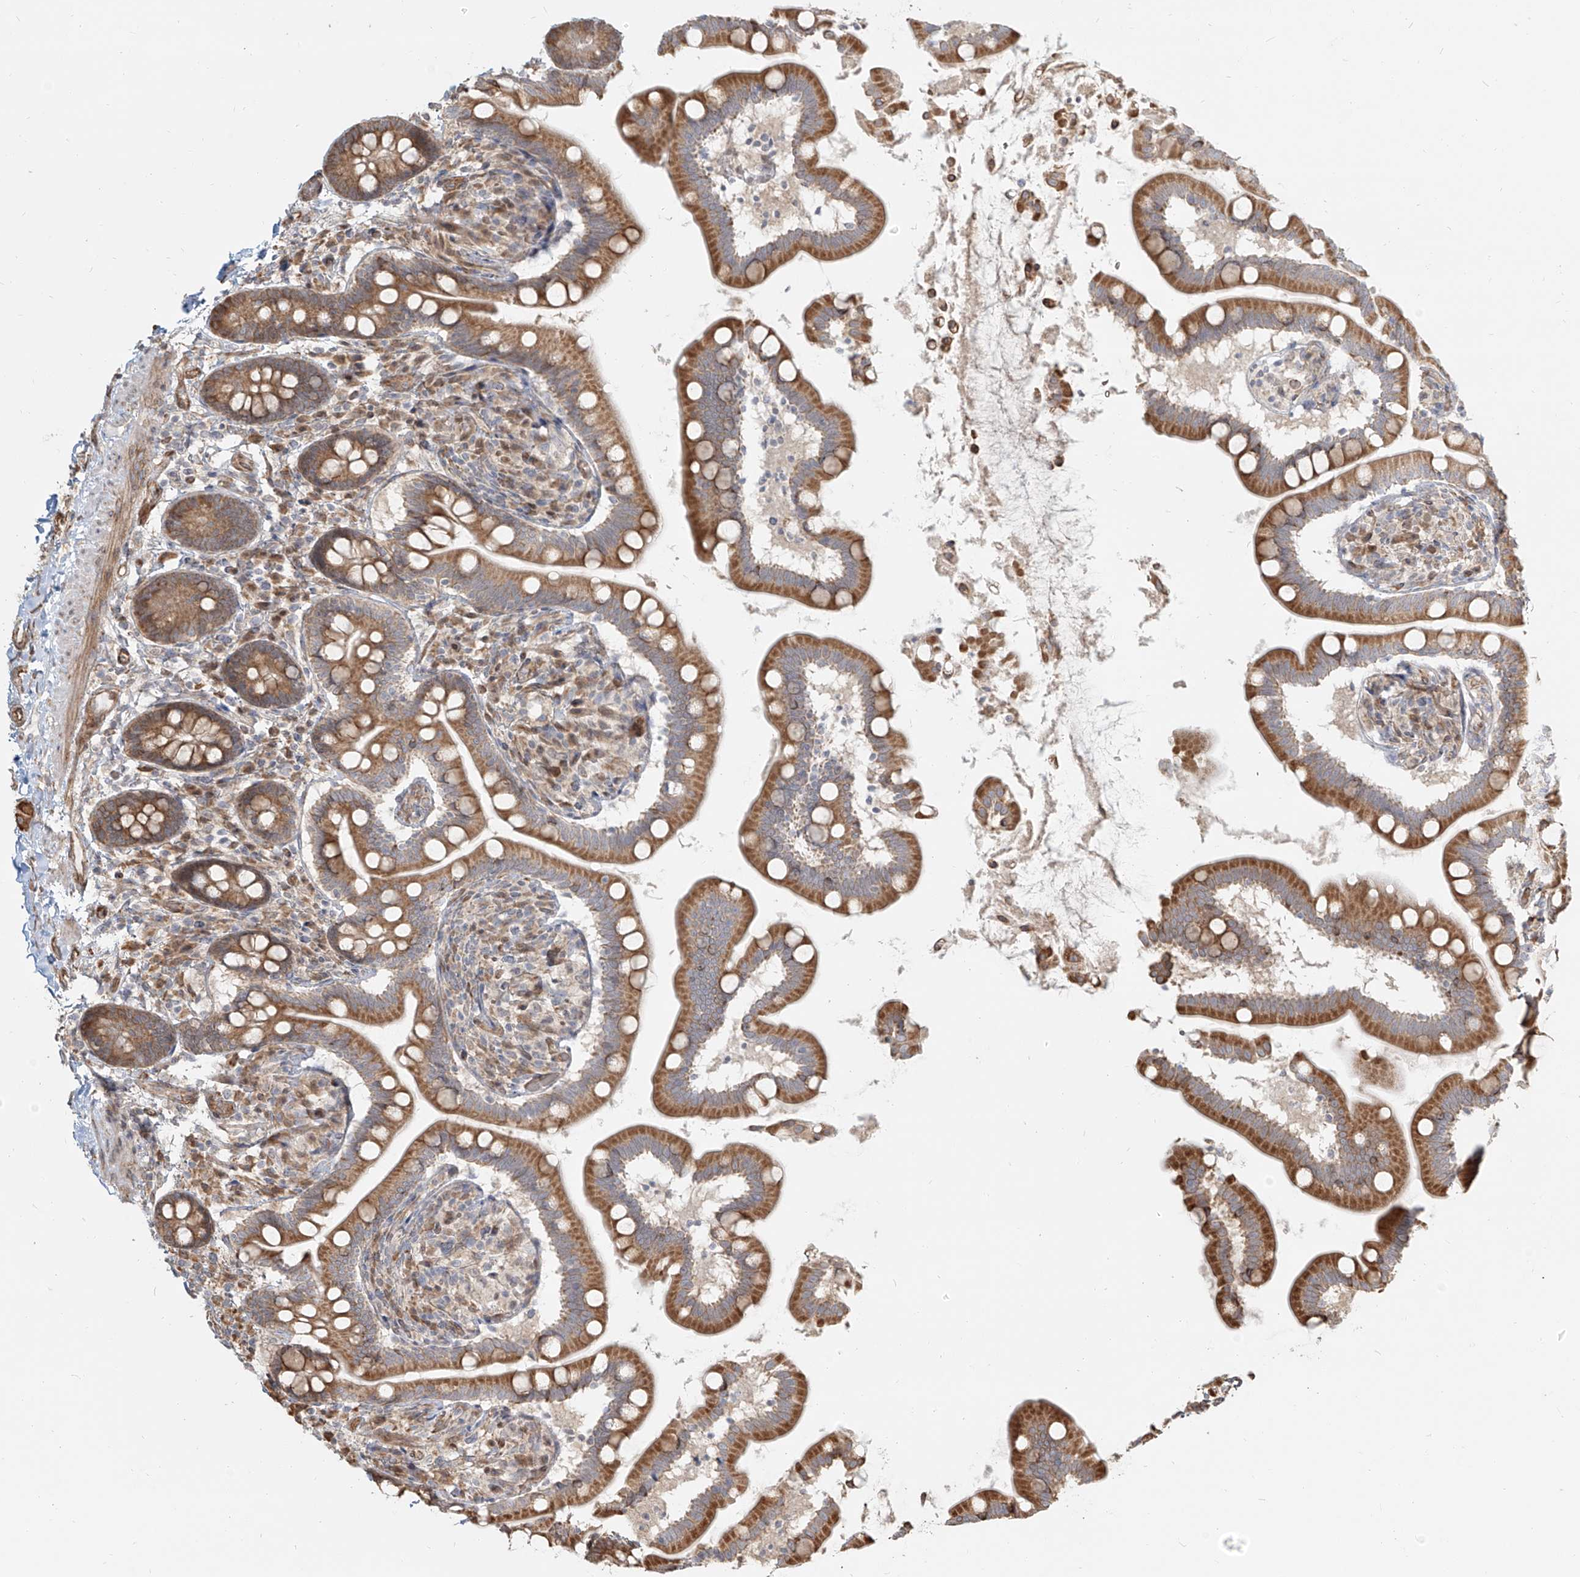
{"staining": {"intensity": "moderate", "quantity": ">75%", "location": "cytoplasmic/membranous"}, "tissue": "small intestine", "cell_type": "Glandular cells", "image_type": "normal", "snomed": [{"axis": "morphology", "description": "Normal tissue, NOS"}, {"axis": "topography", "description": "Small intestine"}], "caption": "Immunohistochemical staining of benign small intestine exhibits moderate cytoplasmic/membranous protein positivity in about >75% of glandular cells. The staining is performed using DAB brown chromogen to label protein expression. The nuclei are counter-stained blue using hematoxylin.", "gene": "UBE2K", "patient": {"sex": "female", "age": 64}}